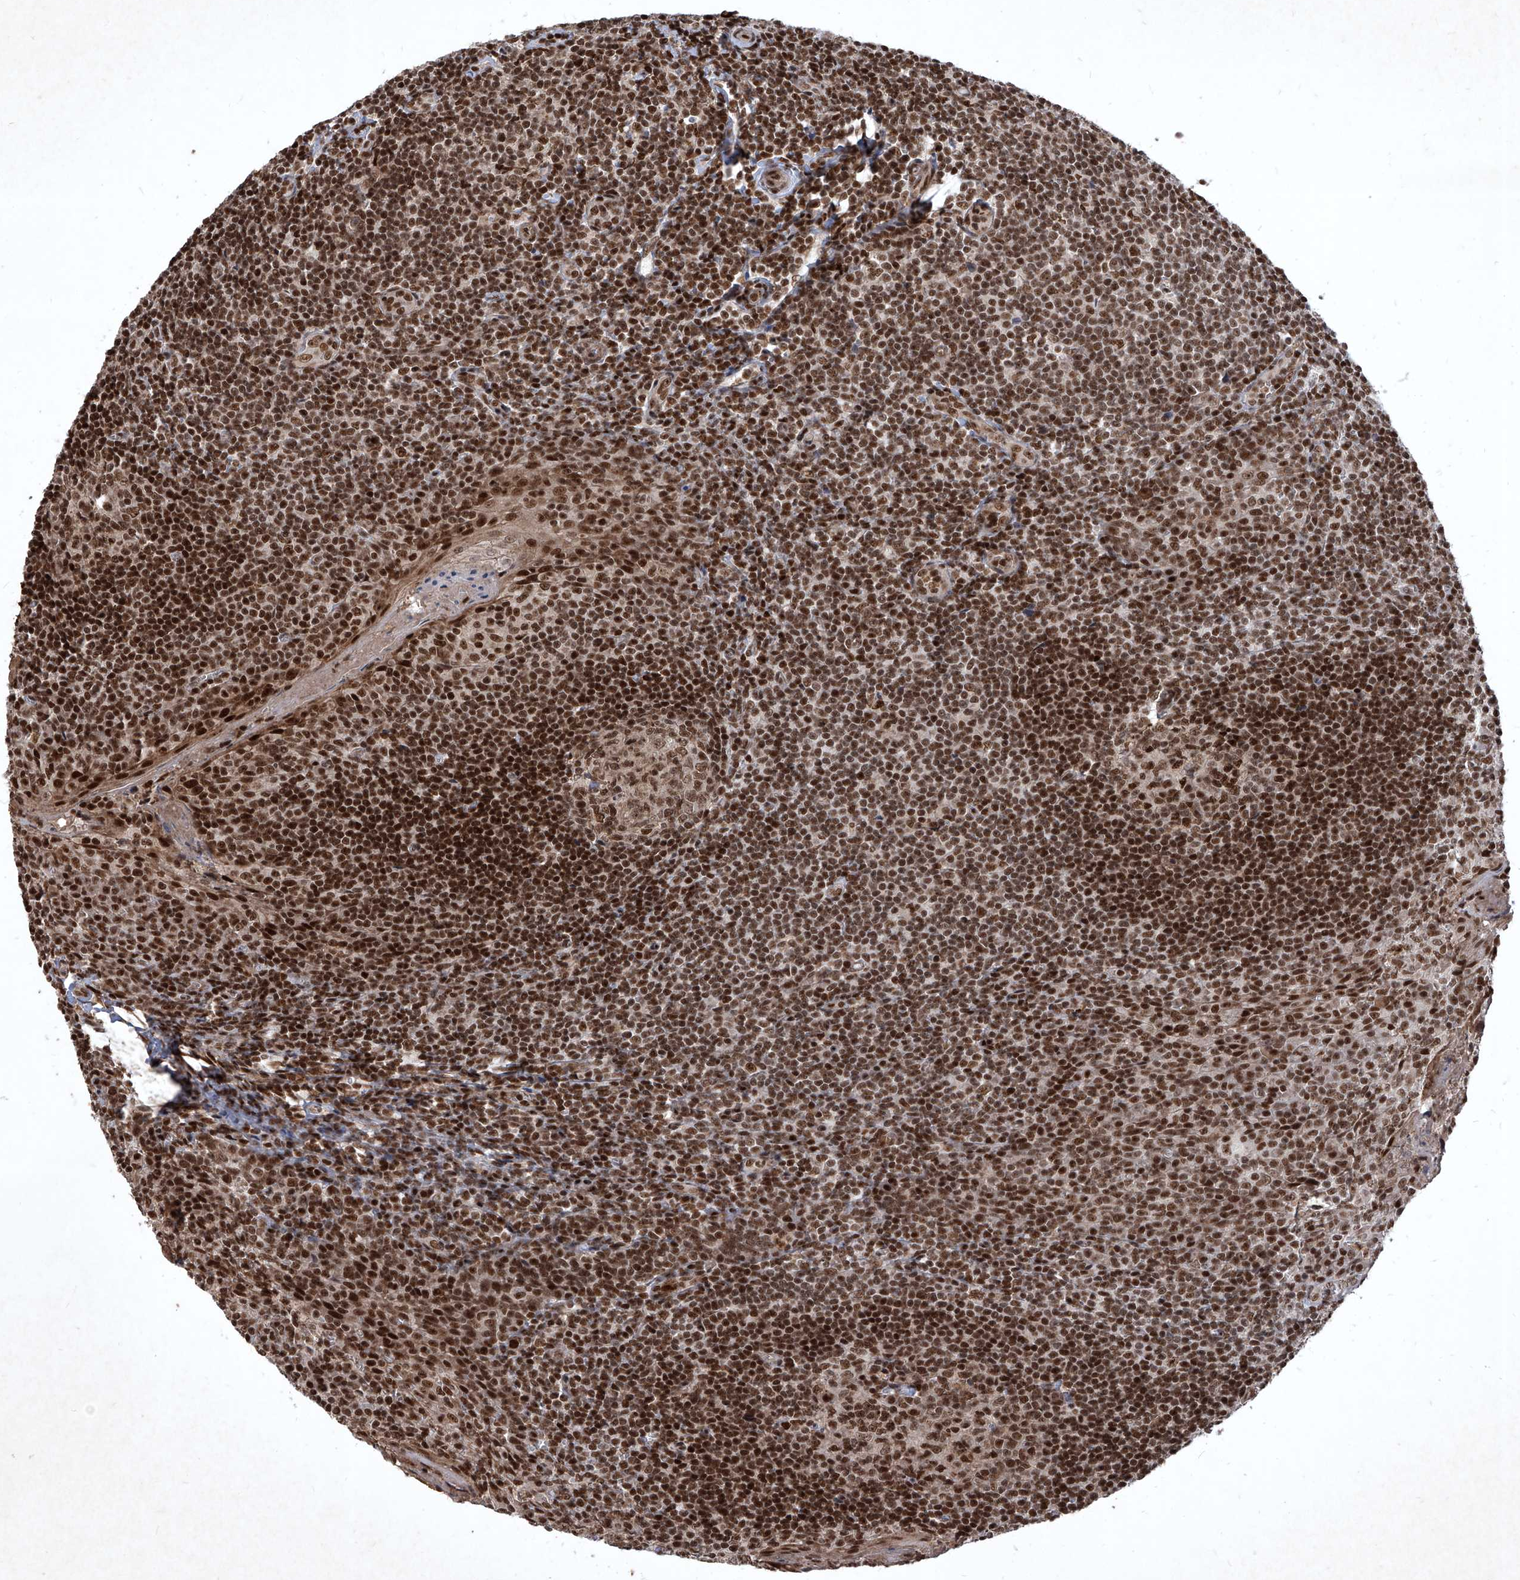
{"staining": {"intensity": "moderate", "quantity": ">75%", "location": "nuclear"}, "tissue": "tonsil", "cell_type": "Germinal center cells", "image_type": "normal", "snomed": [{"axis": "morphology", "description": "Normal tissue, NOS"}, {"axis": "topography", "description": "Tonsil"}], "caption": "Immunohistochemical staining of unremarkable human tonsil demonstrates >75% levels of moderate nuclear protein staining in approximately >75% of germinal center cells.", "gene": "IRF2", "patient": {"sex": "male", "age": 27}}